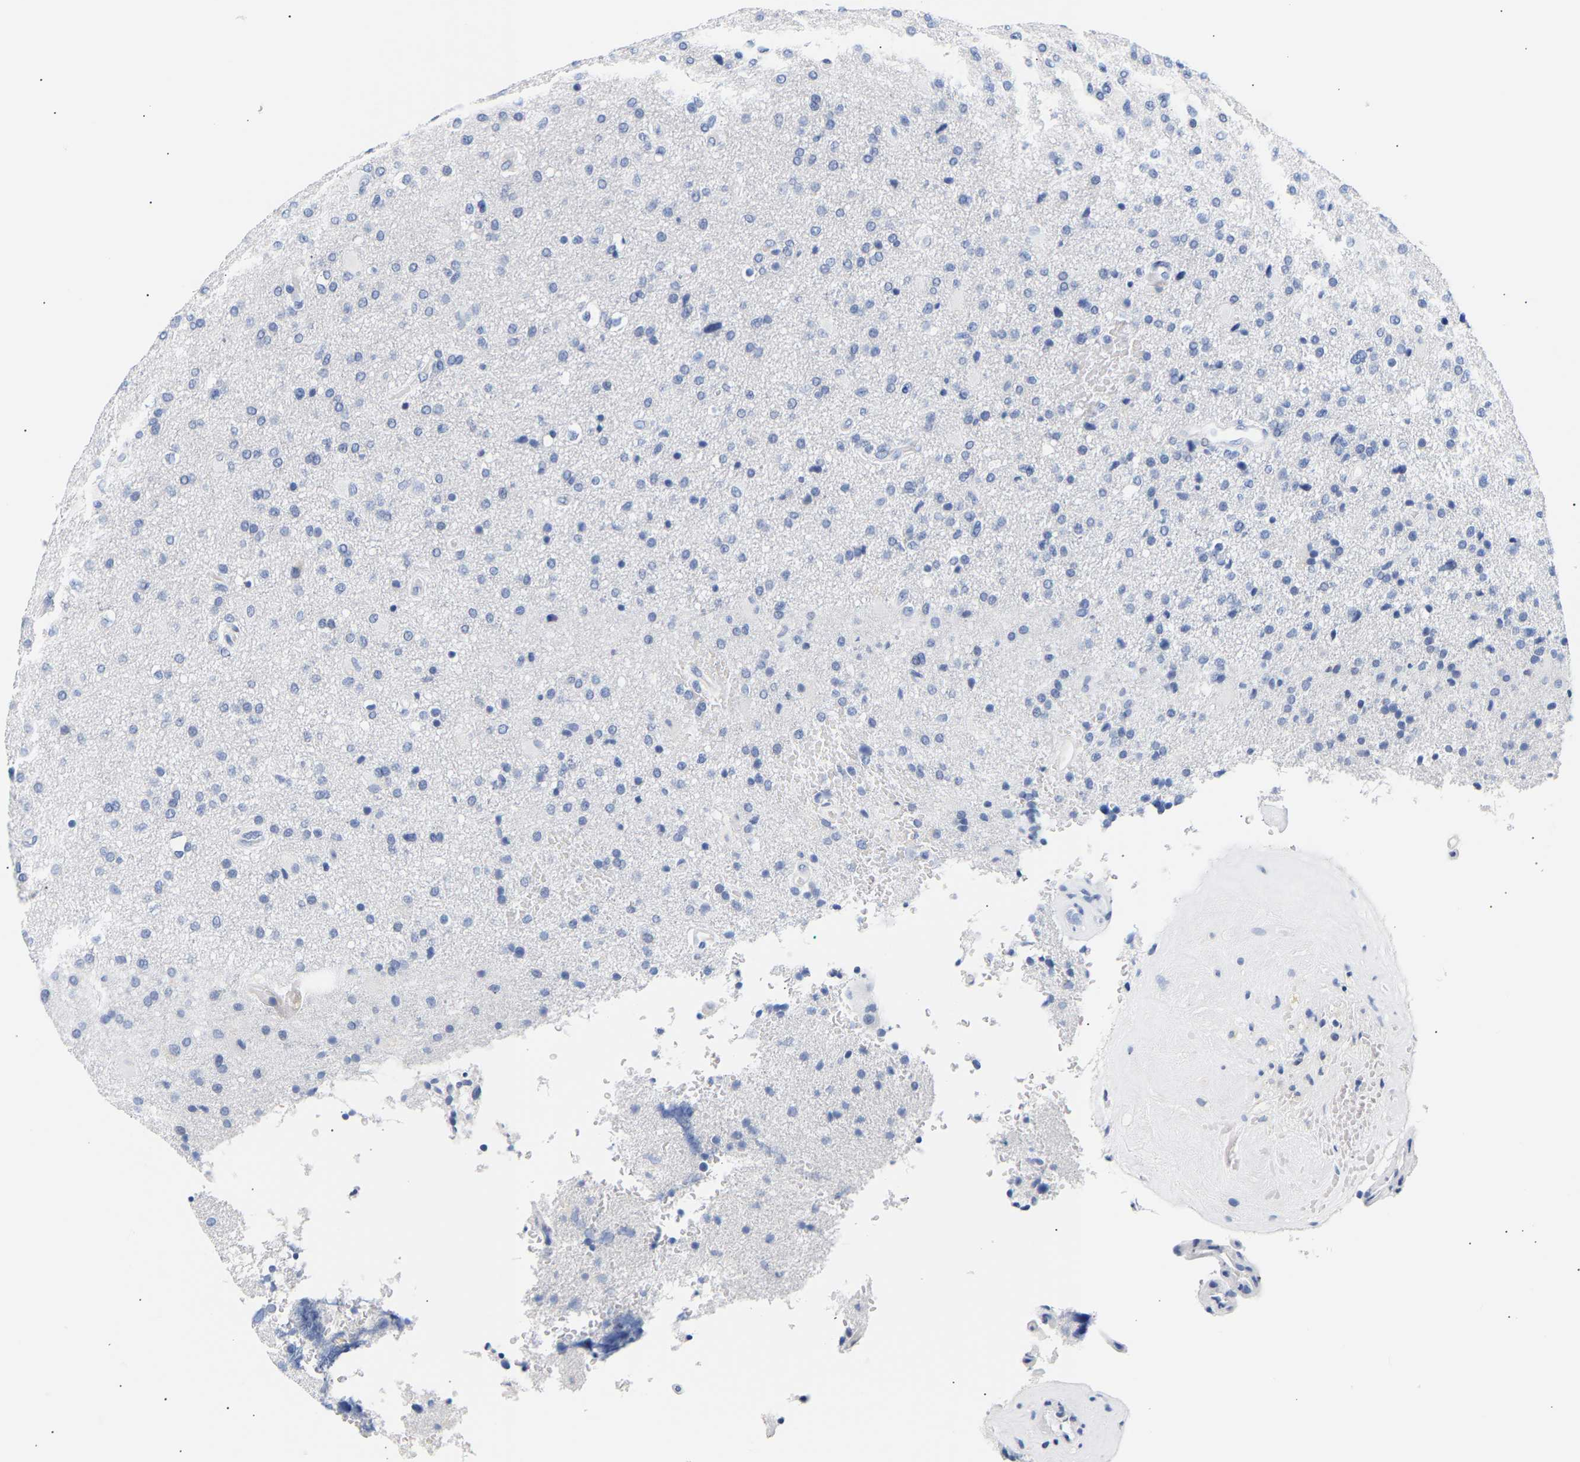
{"staining": {"intensity": "negative", "quantity": "none", "location": "none"}, "tissue": "glioma", "cell_type": "Tumor cells", "image_type": "cancer", "snomed": [{"axis": "morphology", "description": "Glioma, malignant, High grade"}, {"axis": "topography", "description": "Brain"}], "caption": "IHC of glioma displays no staining in tumor cells. (DAB (3,3'-diaminobenzidine) immunohistochemistry (IHC) visualized using brightfield microscopy, high magnification).", "gene": "SPINK2", "patient": {"sex": "male", "age": 72}}